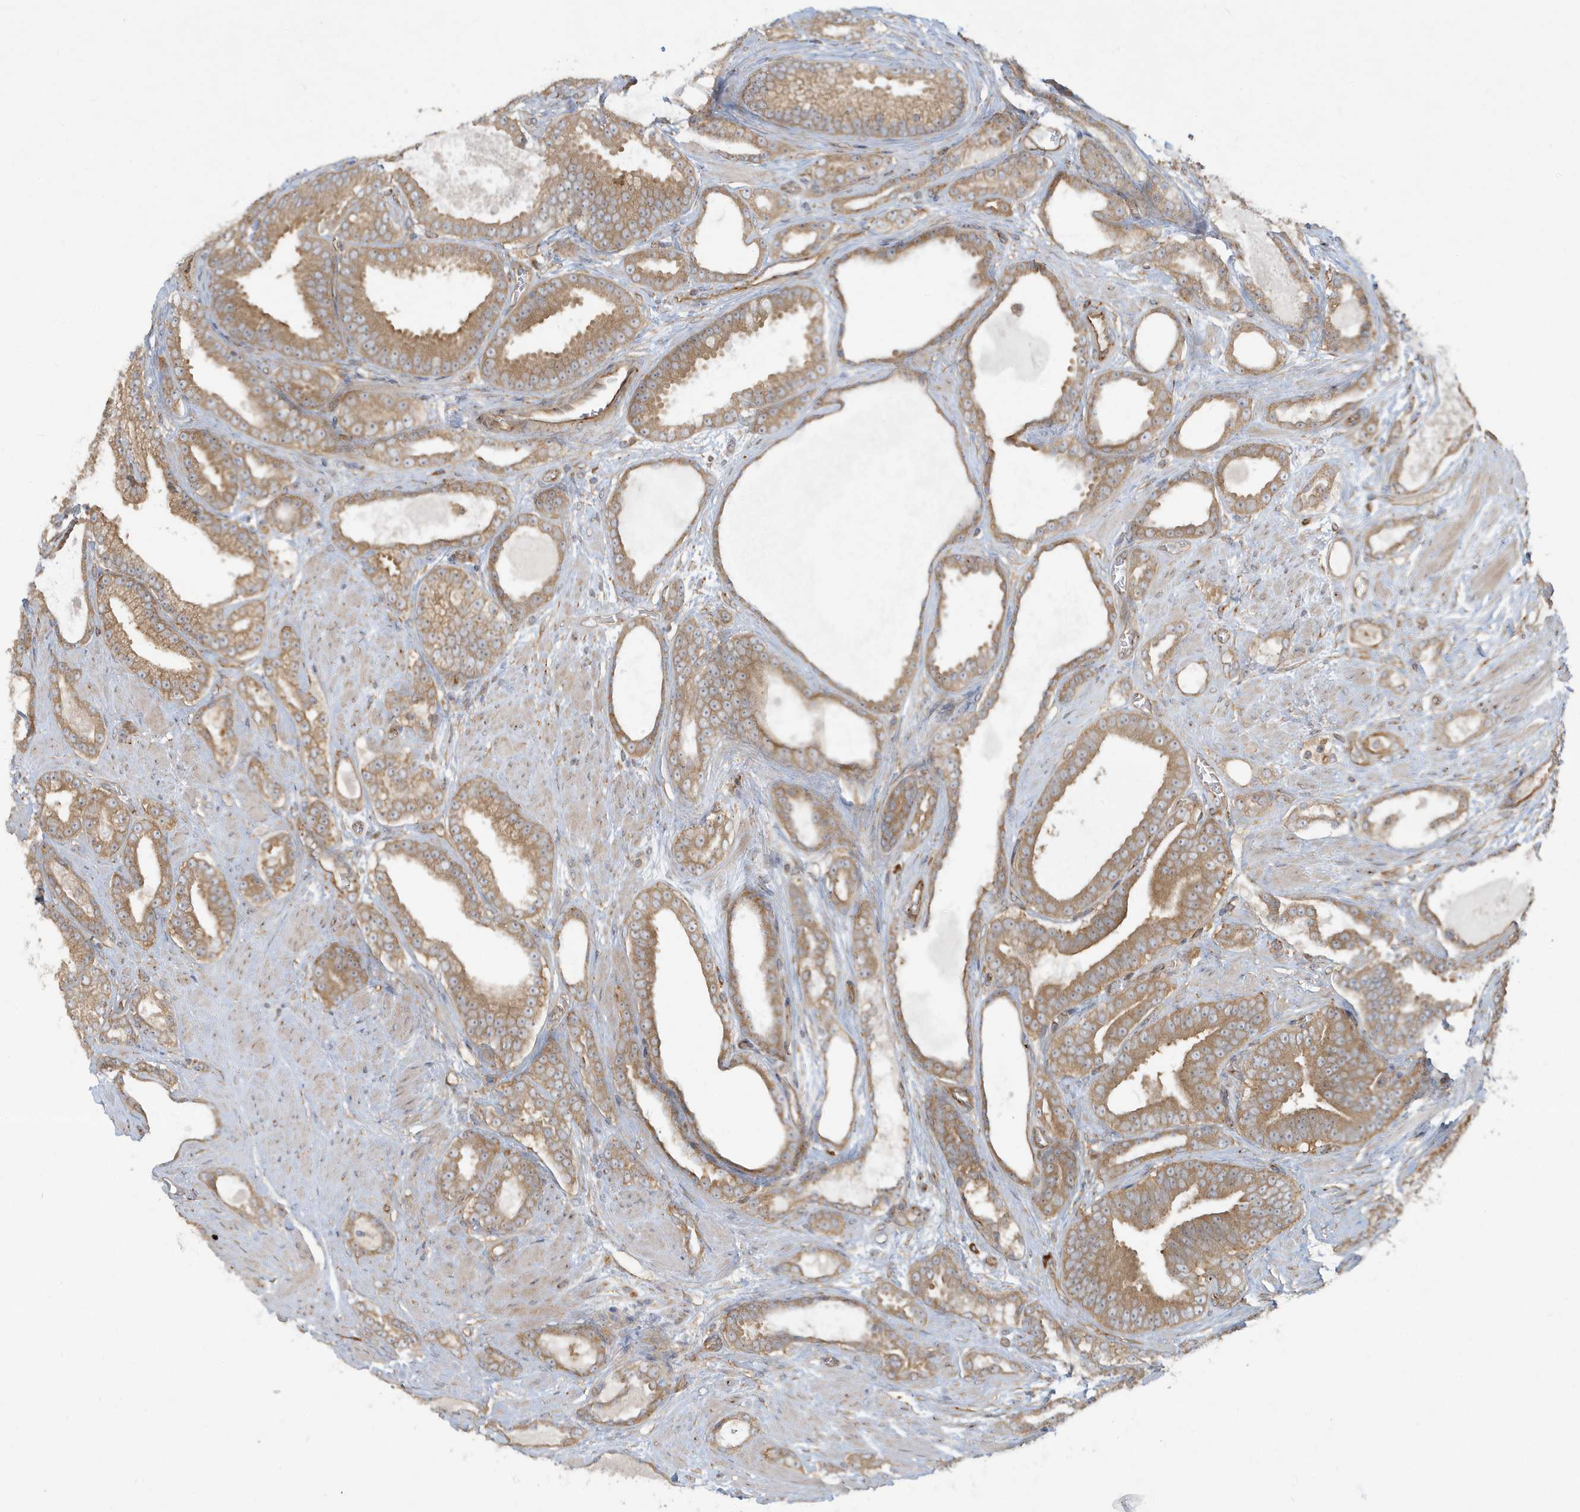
{"staining": {"intensity": "moderate", "quantity": ">75%", "location": "cytoplasmic/membranous"}, "tissue": "prostate cancer", "cell_type": "Tumor cells", "image_type": "cancer", "snomed": [{"axis": "morphology", "description": "Adenocarcinoma, High grade"}, {"axis": "topography", "description": "Prostate"}], "caption": "Immunohistochemical staining of human high-grade adenocarcinoma (prostate) displays moderate cytoplasmic/membranous protein positivity in about >75% of tumor cells.", "gene": "ATP23", "patient": {"sex": "male", "age": 60}}